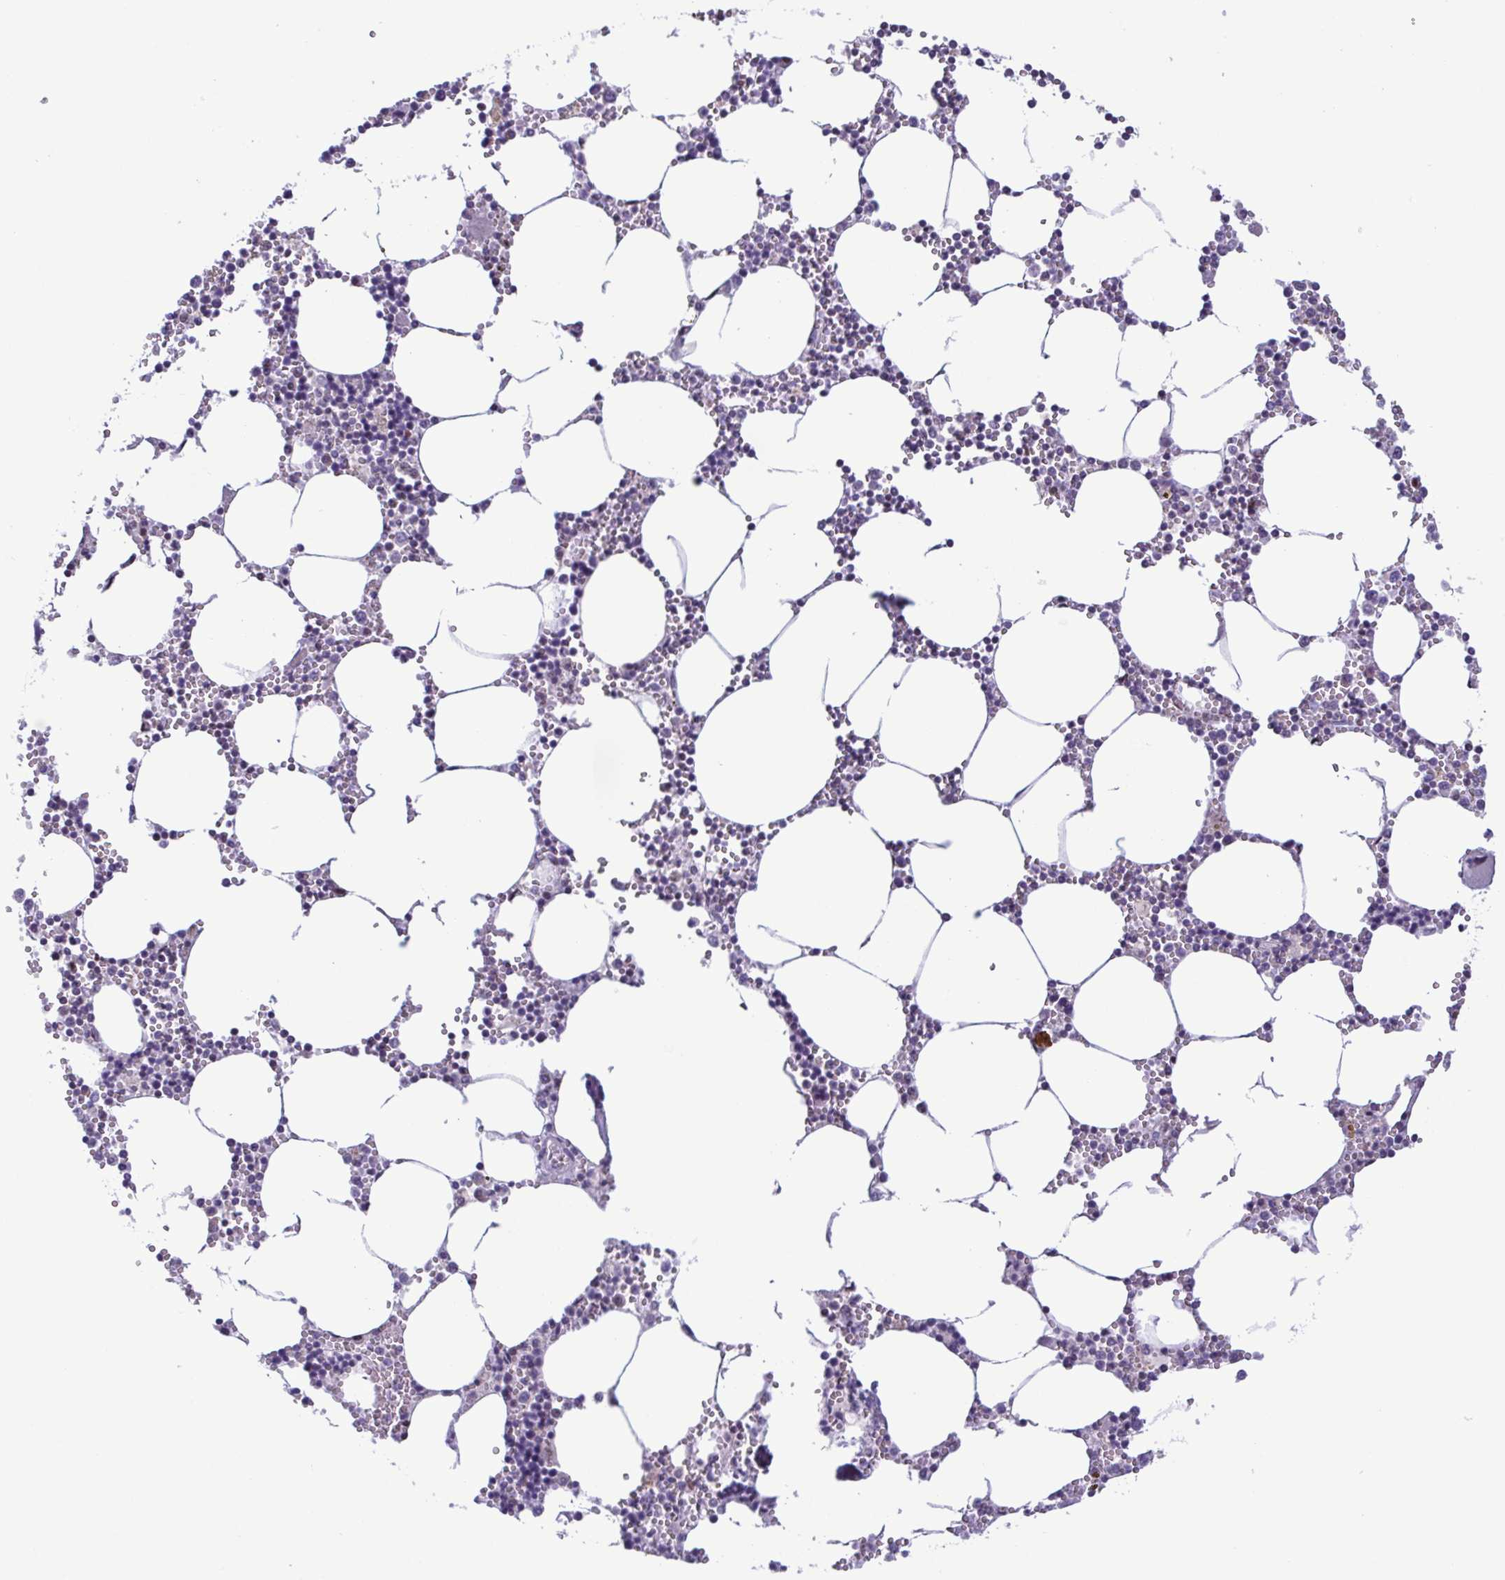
{"staining": {"intensity": "moderate", "quantity": "<25%", "location": "nuclear"}, "tissue": "bone marrow", "cell_type": "Hematopoietic cells", "image_type": "normal", "snomed": [{"axis": "morphology", "description": "Normal tissue, NOS"}, {"axis": "topography", "description": "Bone marrow"}], "caption": "Immunohistochemistry of unremarkable human bone marrow demonstrates low levels of moderate nuclear expression in approximately <25% of hematopoietic cells. The protein of interest is stained brown, and the nuclei are stained in blue (DAB (3,3'-diaminobenzidine) IHC with brightfield microscopy, high magnification).", "gene": "IRF1", "patient": {"sex": "male", "age": 54}}